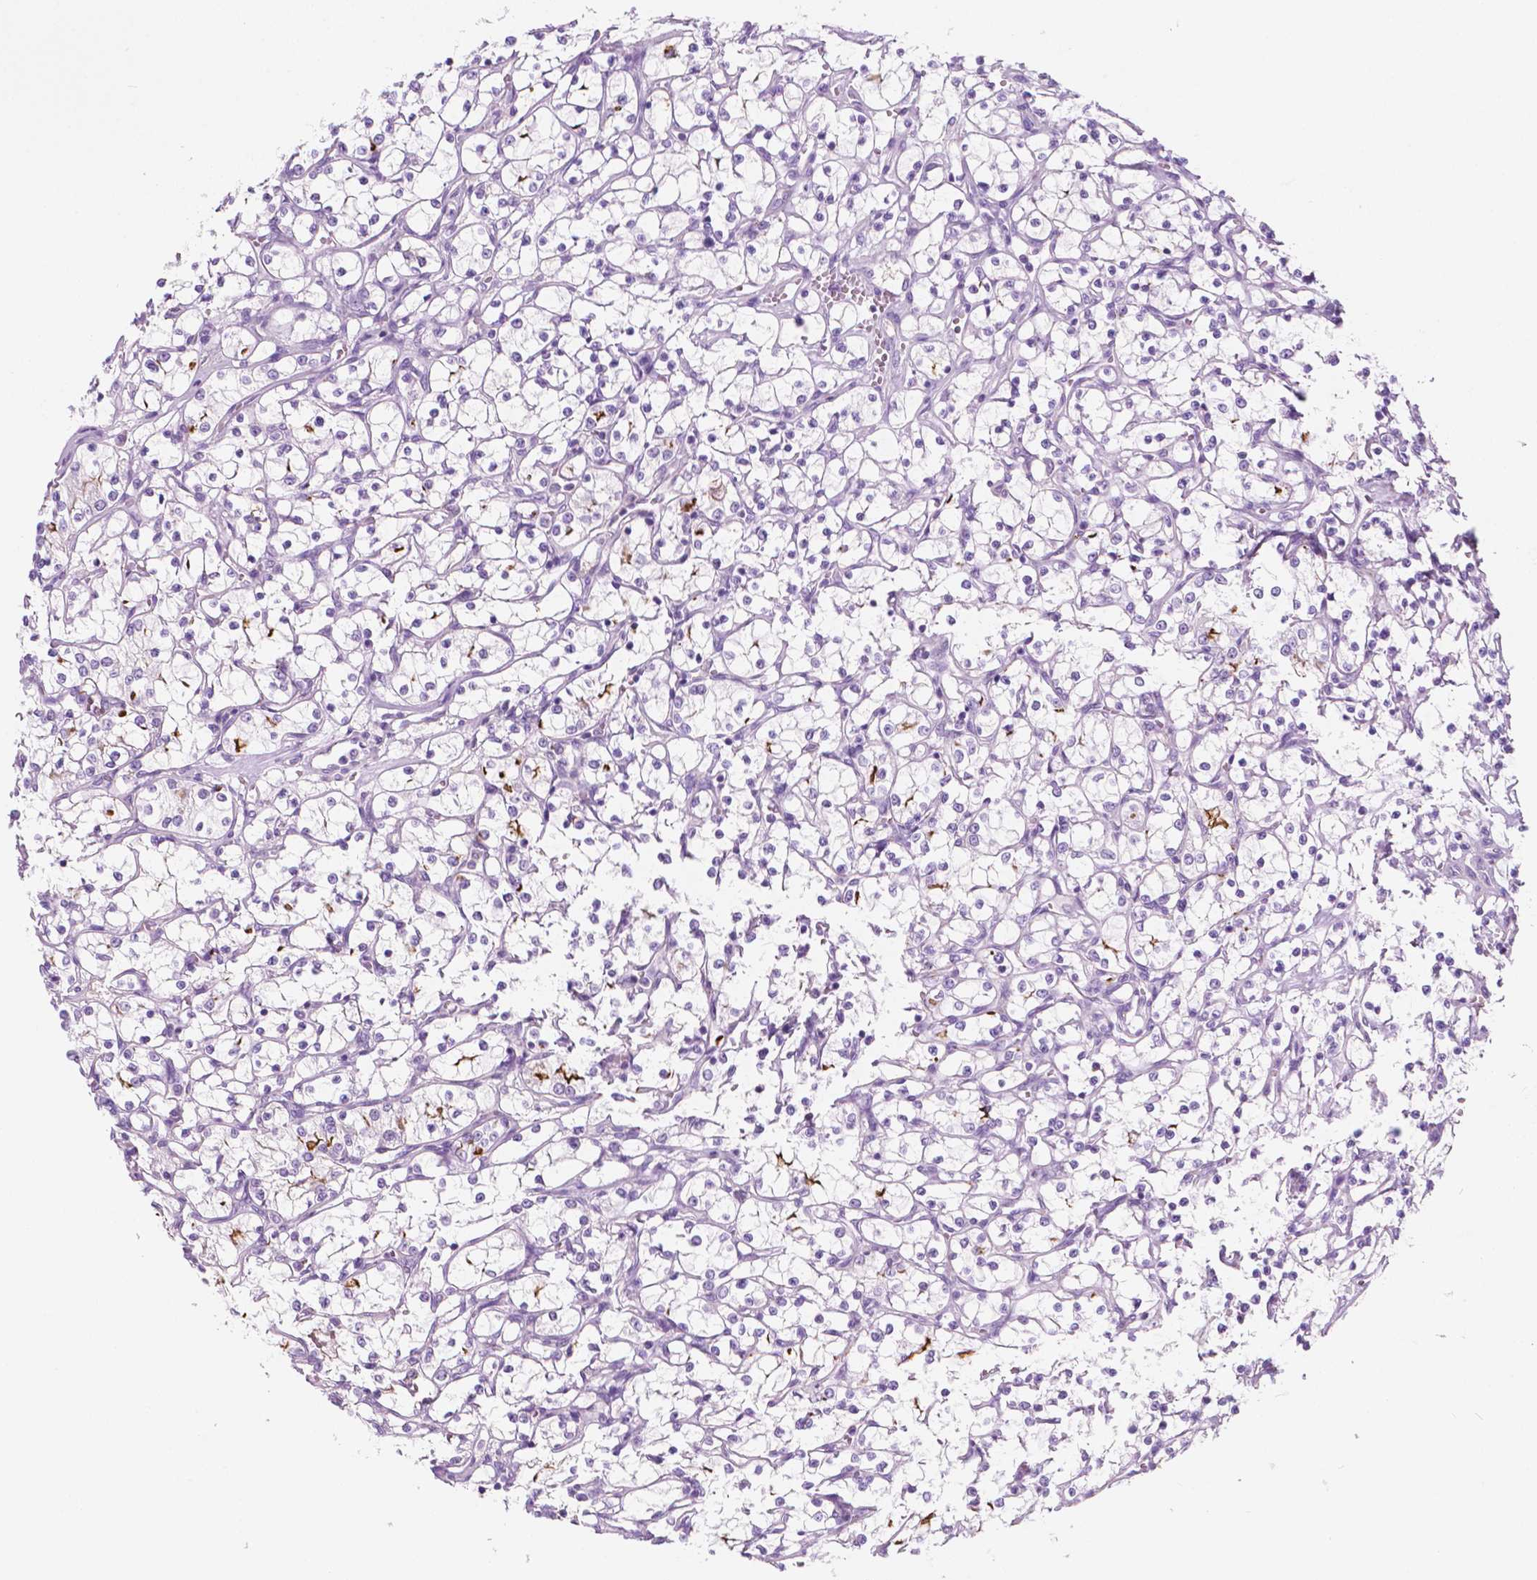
{"staining": {"intensity": "negative", "quantity": "none", "location": "none"}, "tissue": "renal cancer", "cell_type": "Tumor cells", "image_type": "cancer", "snomed": [{"axis": "morphology", "description": "Adenocarcinoma, NOS"}, {"axis": "topography", "description": "Kidney"}], "caption": "The IHC micrograph has no significant staining in tumor cells of renal cancer tissue.", "gene": "EPPK1", "patient": {"sex": "female", "age": 69}}